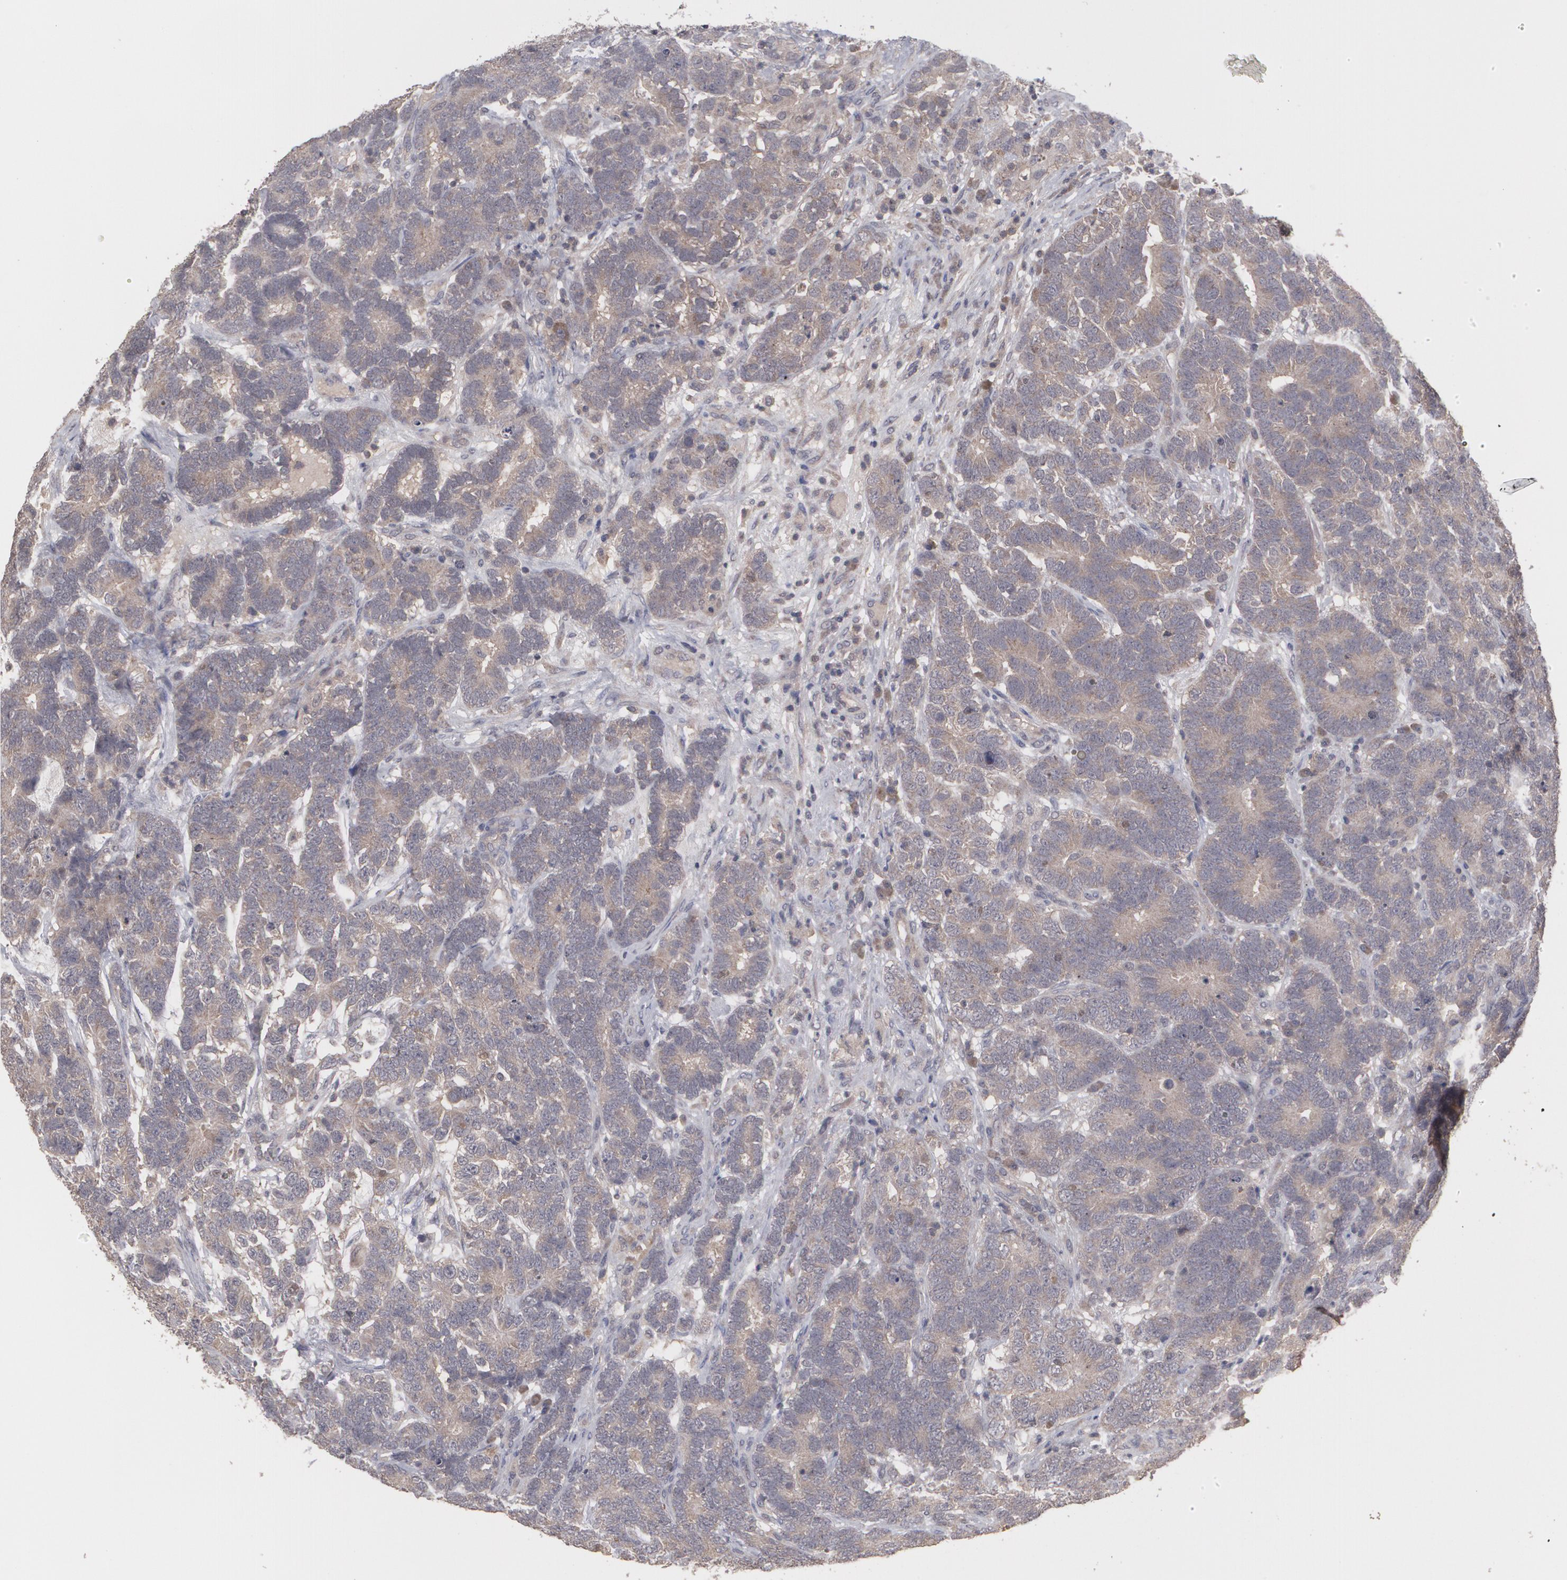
{"staining": {"intensity": "moderate", "quantity": ">75%", "location": "cytoplasmic/membranous"}, "tissue": "testis cancer", "cell_type": "Tumor cells", "image_type": "cancer", "snomed": [{"axis": "morphology", "description": "Carcinoma, Embryonal, NOS"}, {"axis": "topography", "description": "Testis"}], "caption": "Embryonal carcinoma (testis) was stained to show a protein in brown. There is medium levels of moderate cytoplasmic/membranous staining in about >75% of tumor cells.", "gene": "ARF6", "patient": {"sex": "male", "age": 26}}